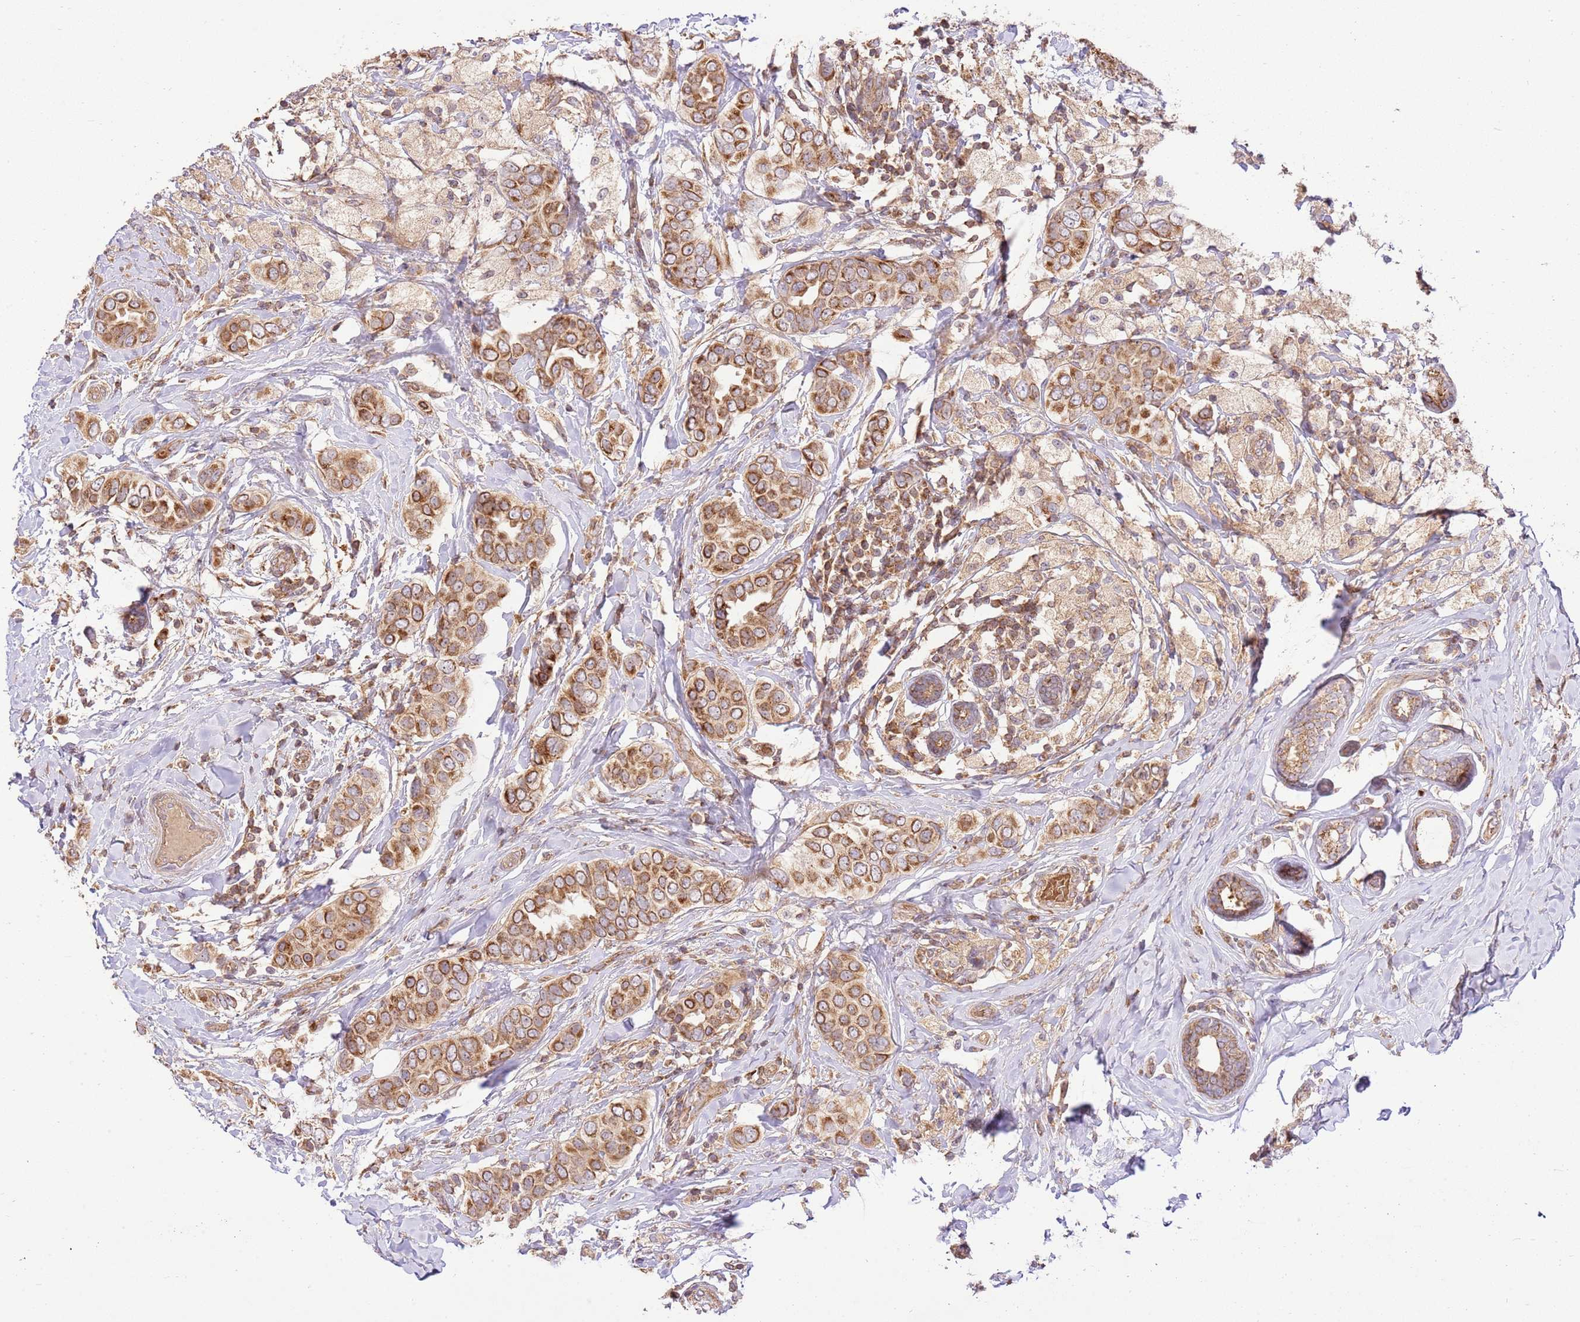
{"staining": {"intensity": "moderate", "quantity": ">75%", "location": "cytoplasmic/membranous"}, "tissue": "breast cancer", "cell_type": "Tumor cells", "image_type": "cancer", "snomed": [{"axis": "morphology", "description": "Lobular carcinoma"}, {"axis": "topography", "description": "Breast"}], "caption": "Lobular carcinoma (breast) stained for a protein exhibits moderate cytoplasmic/membranous positivity in tumor cells.", "gene": "SPATA2L", "patient": {"sex": "female", "age": 51}}